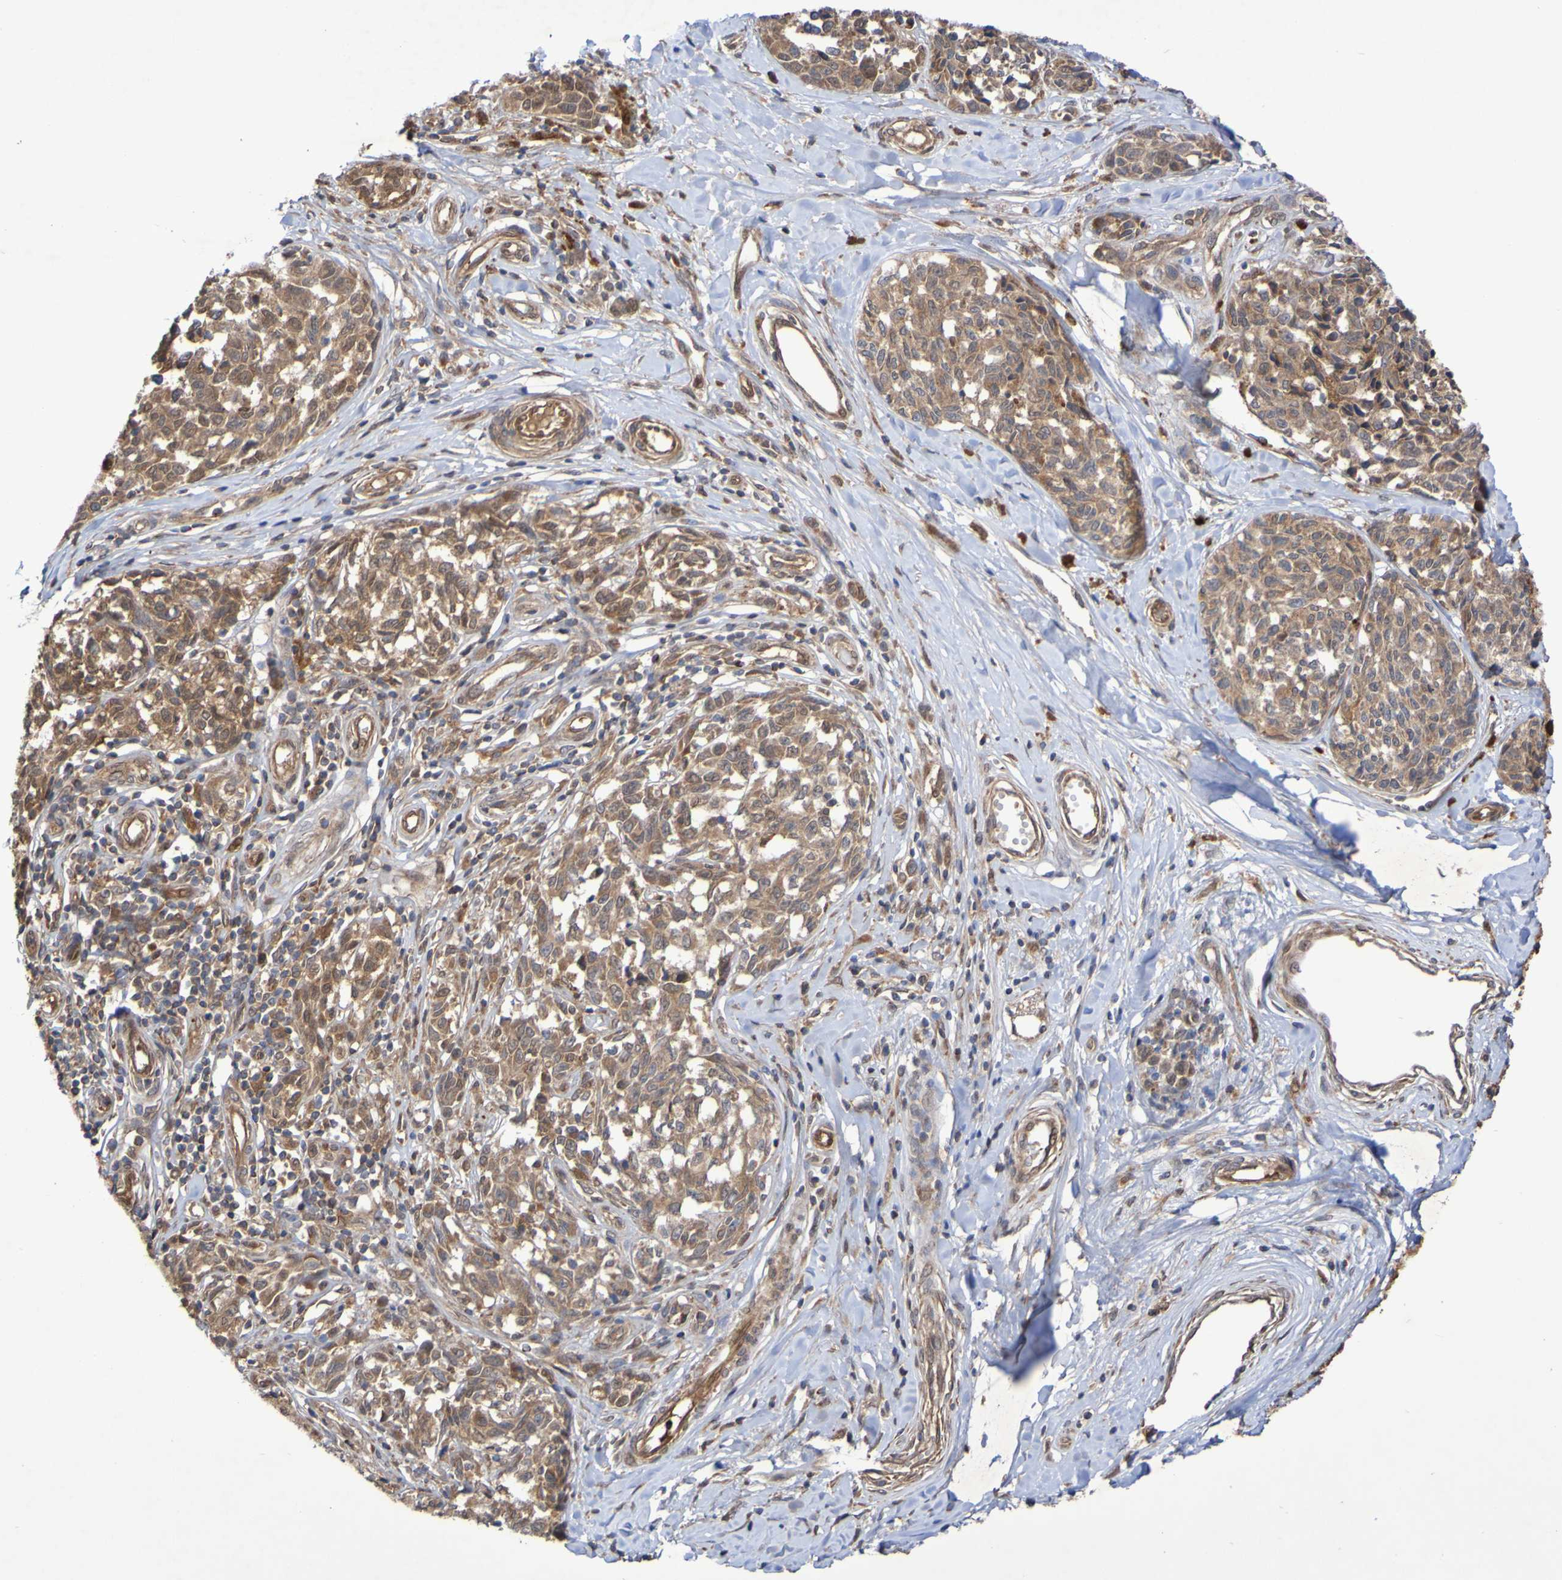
{"staining": {"intensity": "moderate", "quantity": ">75%", "location": "cytoplasmic/membranous"}, "tissue": "melanoma", "cell_type": "Tumor cells", "image_type": "cancer", "snomed": [{"axis": "morphology", "description": "Malignant melanoma, NOS"}, {"axis": "topography", "description": "Skin"}], "caption": "An image showing moderate cytoplasmic/membranous positivity in about >75% of tumor cells in melanoma, as visualized by brown immunohistochemical staining.", "gene": "SERPINB6", "patient": {"sex": "female", "age": 64}}